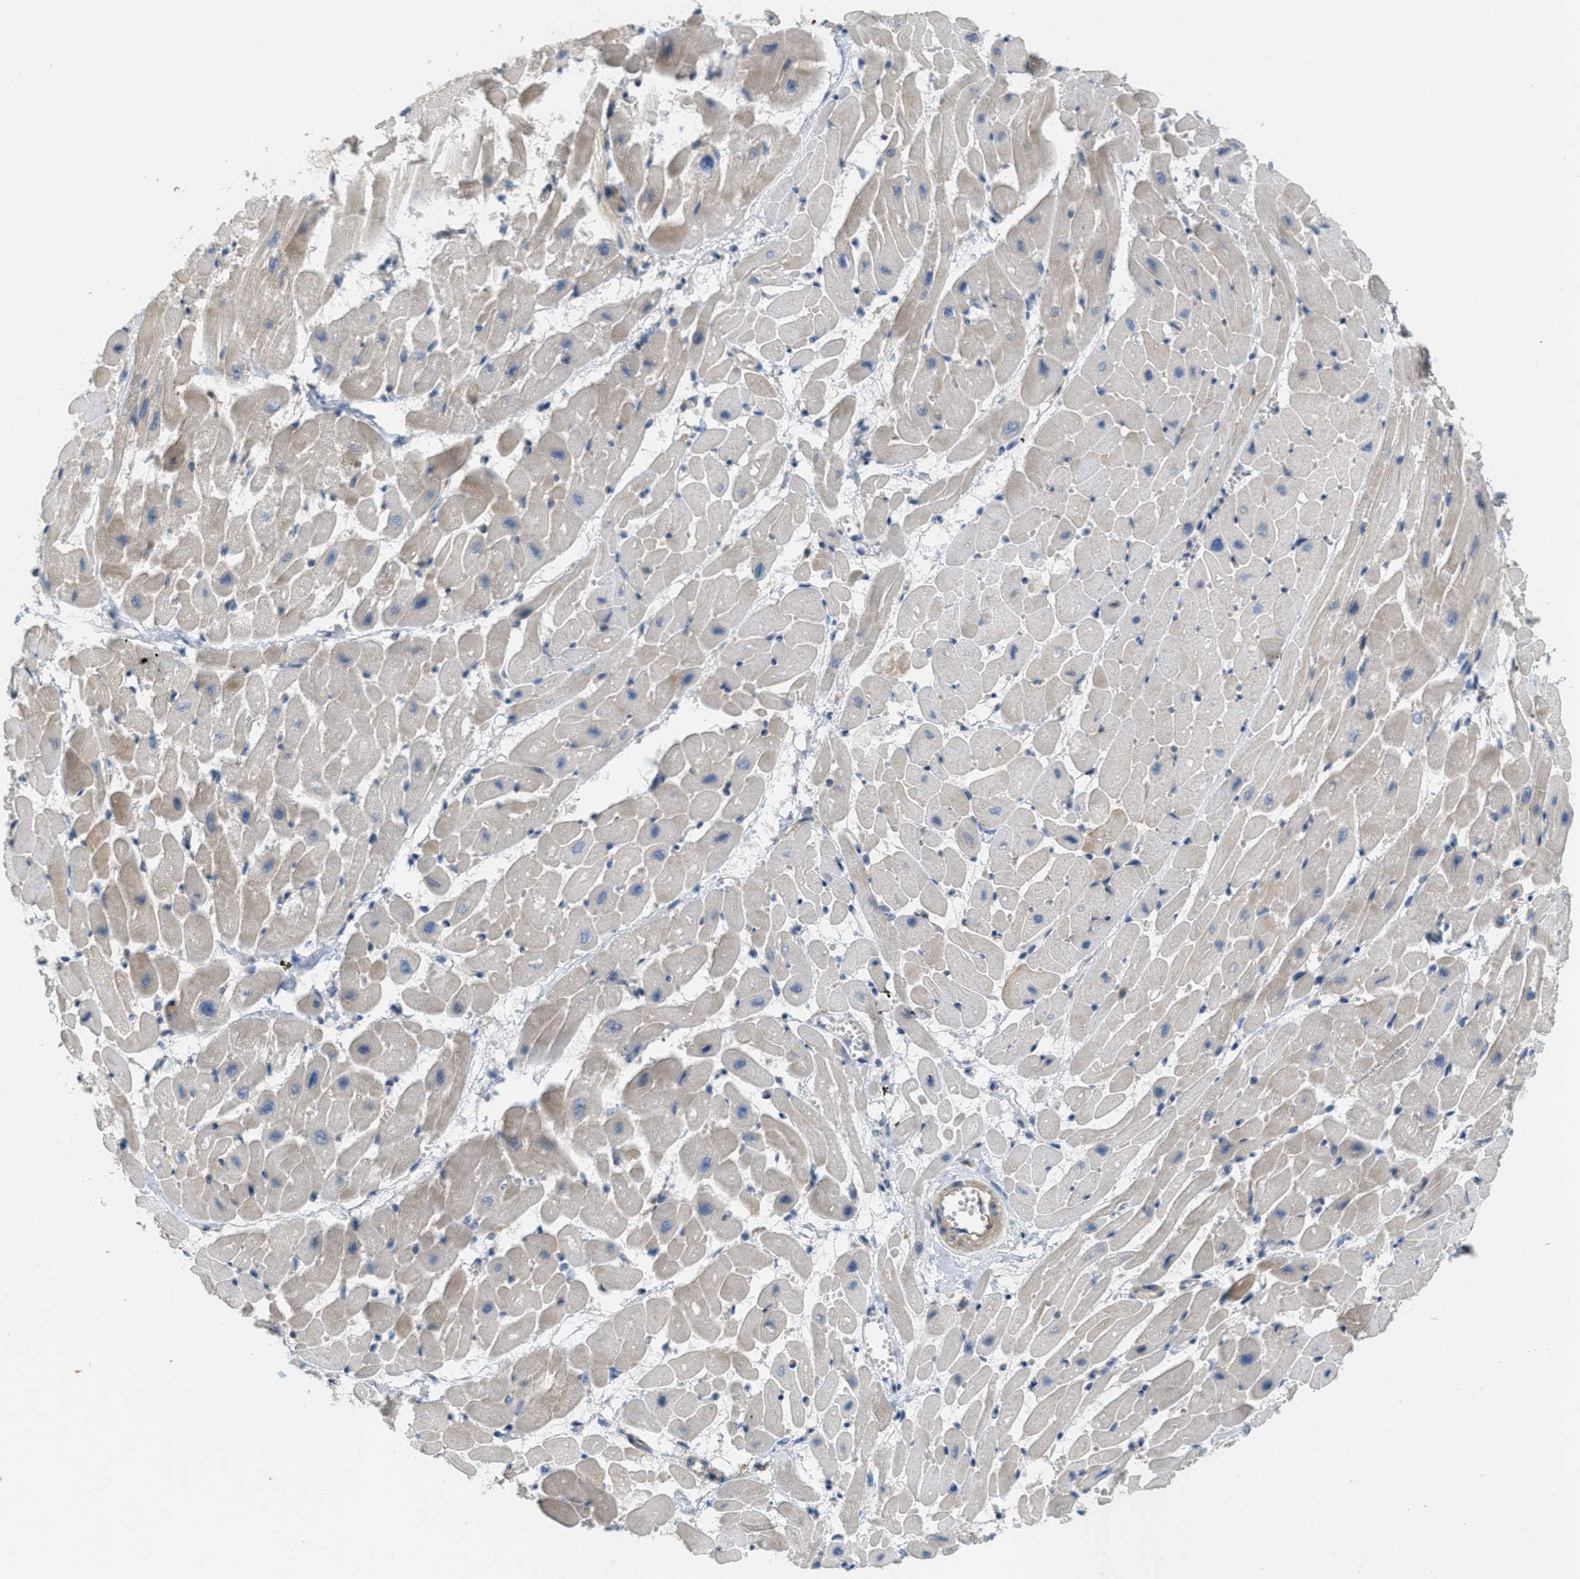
{"staining": {"intensity": "weak", "quantity": "<25%", "location": "cytoplasmic/membranous"}, "tissue": "heart muscle", "cell_type": "Cardiomyocytes", "image_type": "normal", "snomed": [{"axis": "morphology", "description": "Normal tissue, NOS"}, {"axis": "topography", "description": "Heart"}], "caption": "An immunohistochemistry (IHC) image of normal heart muscle is shown. There is no staining in cardiomyocytes of heart muscle.", "gene": "ADCY5", "patient": {"sex": "male", "age": 45}}